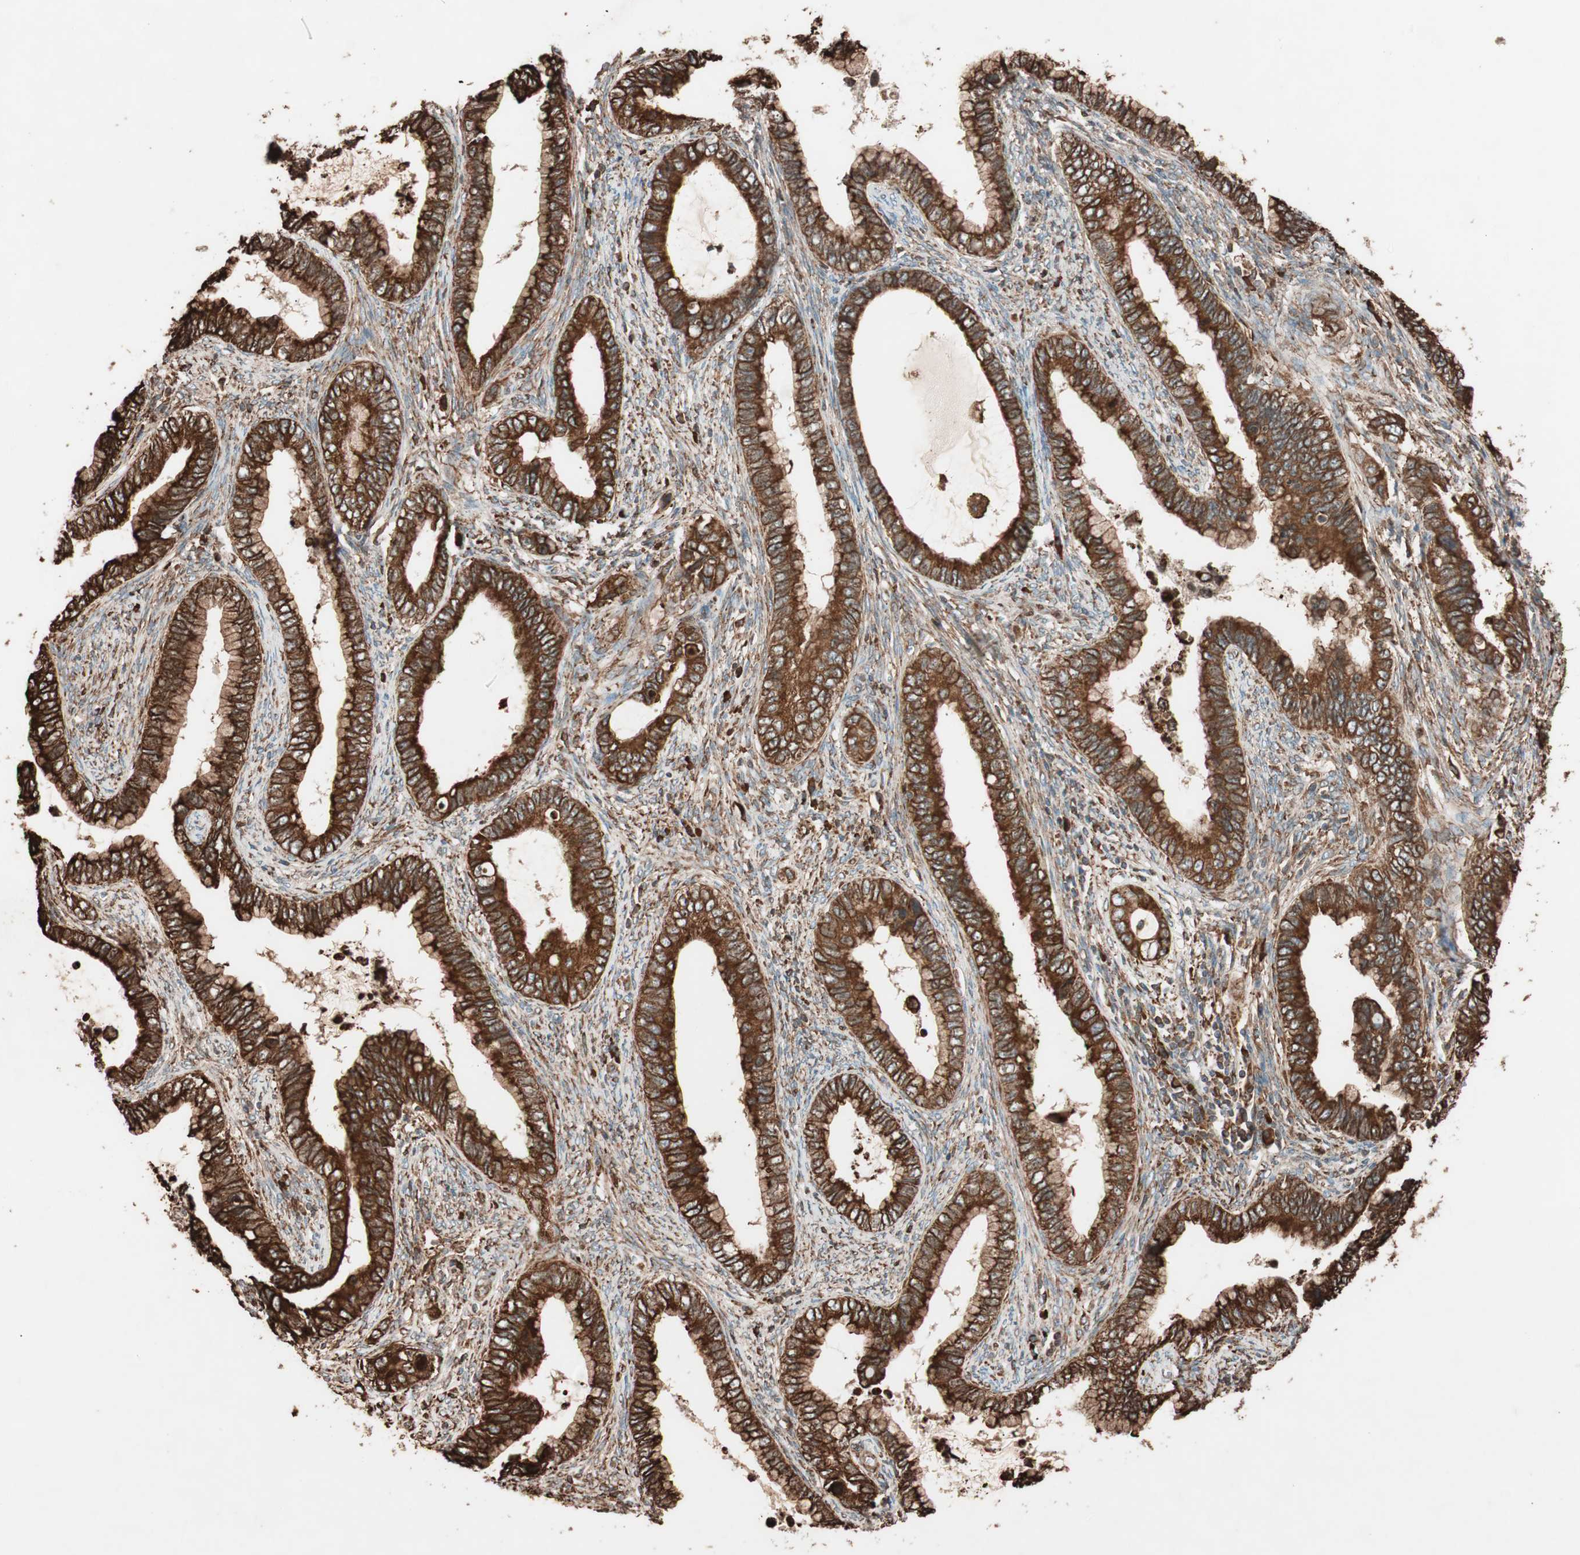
{"staining": {"intensity": "strong", "quantity": ">75%", "location": "cytoplasmic/membranous"}, "tissue": "cervical cancer", "cell_type": "Tumor cells", "image_type": "cancer", "snomed": [{"axis": "morphology", "description": "Adenocarcinoma, NOS"}, {"axis": "topography", "description": "Cervix"}], "caption": "Protein staining reveals strong cytoplasmic/membranous expression in approximately >75% of tumor cells in adenocarcinoma (cervical).", "gene": "VEGFA", "patient": {"sex": "female", "age": 44}}